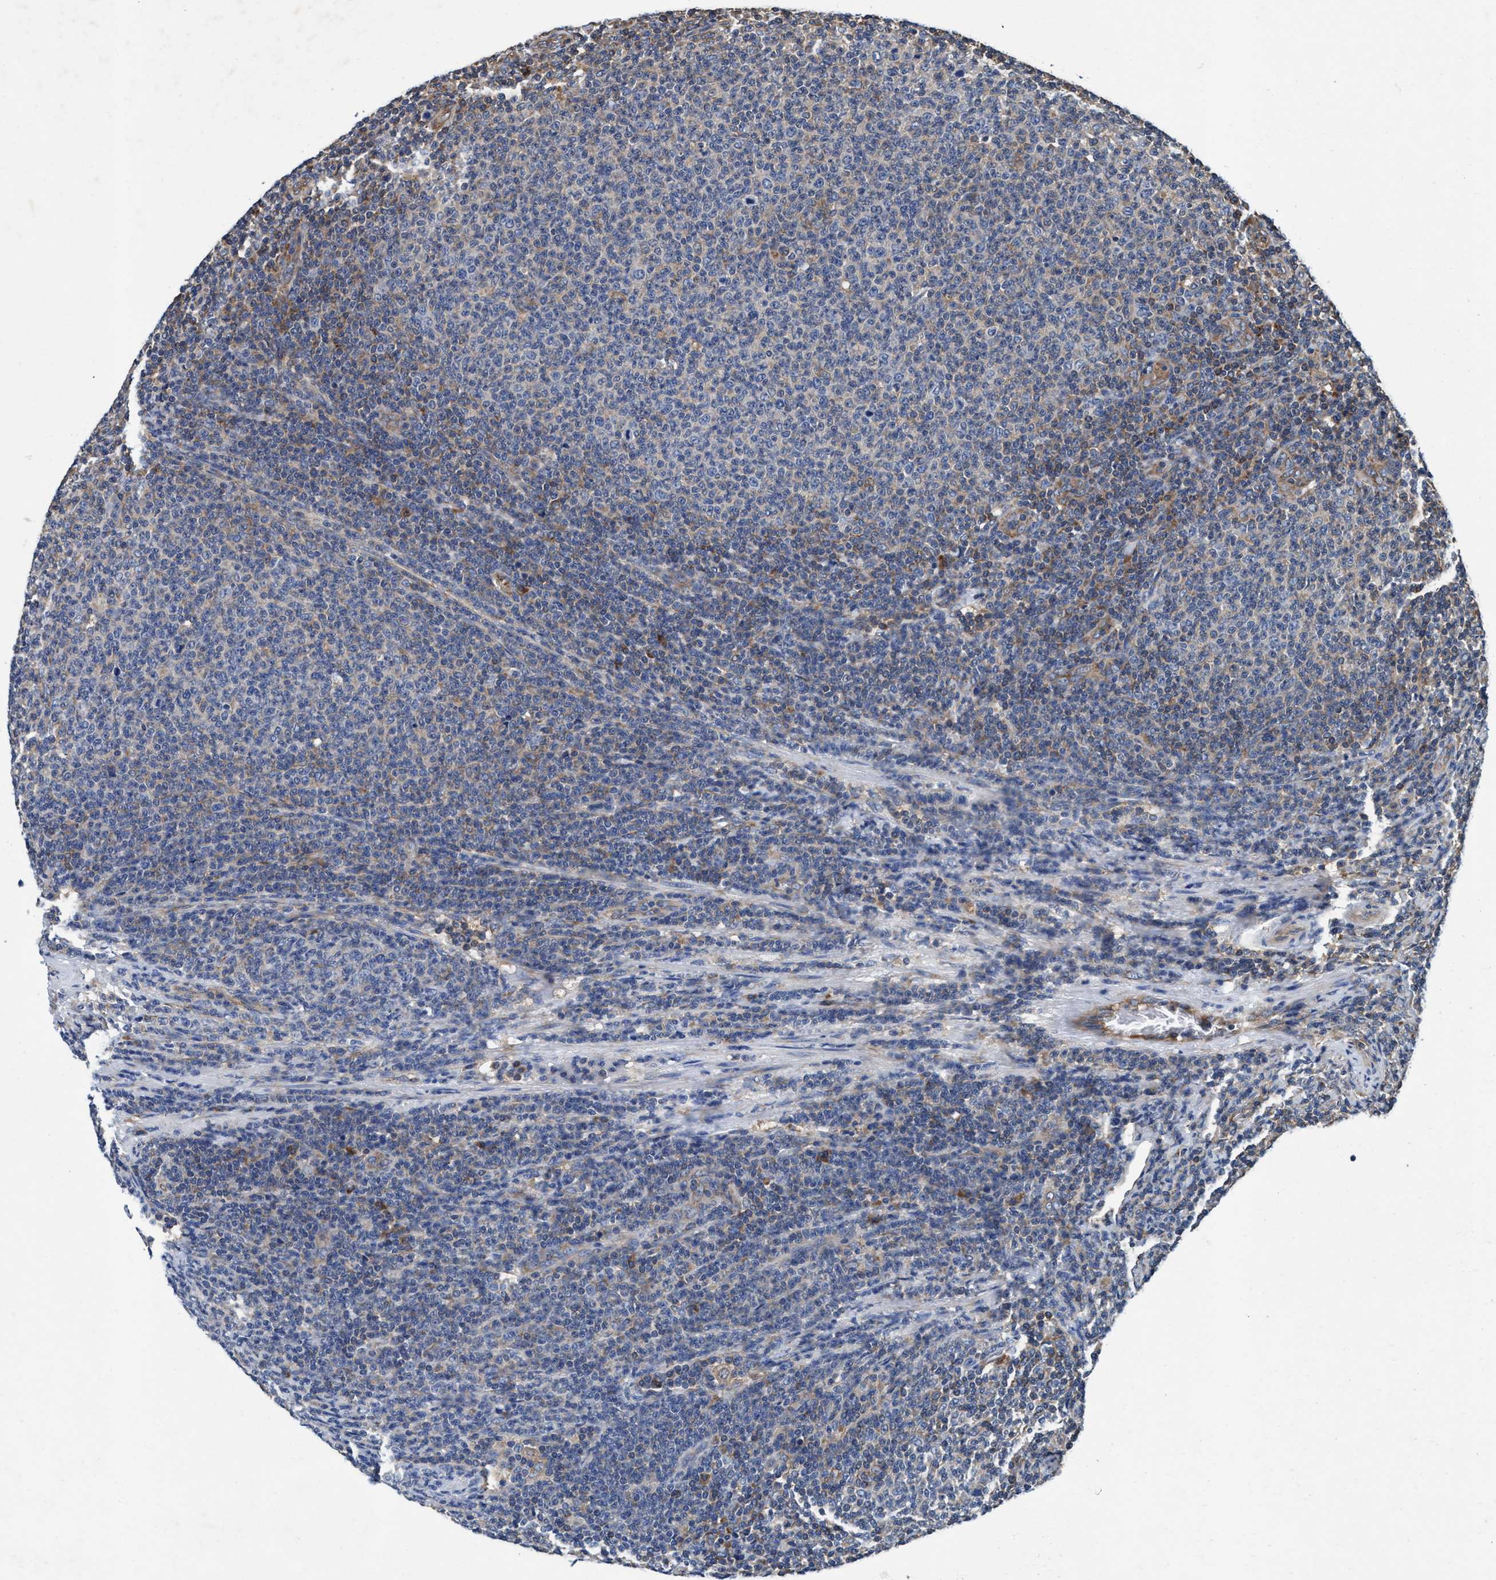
{"staining": {"intensity": "negative", "quantity": "none", "location": "none"}, "tissue": "lymphoma", "cell_type": "Tumor cells", "image_type": "cancer", "snomed": [{"axis": "morphology", "description": "Malignant lymphoma, non-Hodgkin's type, Low grade"}, {"axis": "topography", "description": "Lymph node"}], "caption": "Human lymphoma stained for a protein using immunohistochemistry exhibits no positivity in tumor cells.", "gene": "ENDOG", "patient": {"sex": "male", "age": 66}}